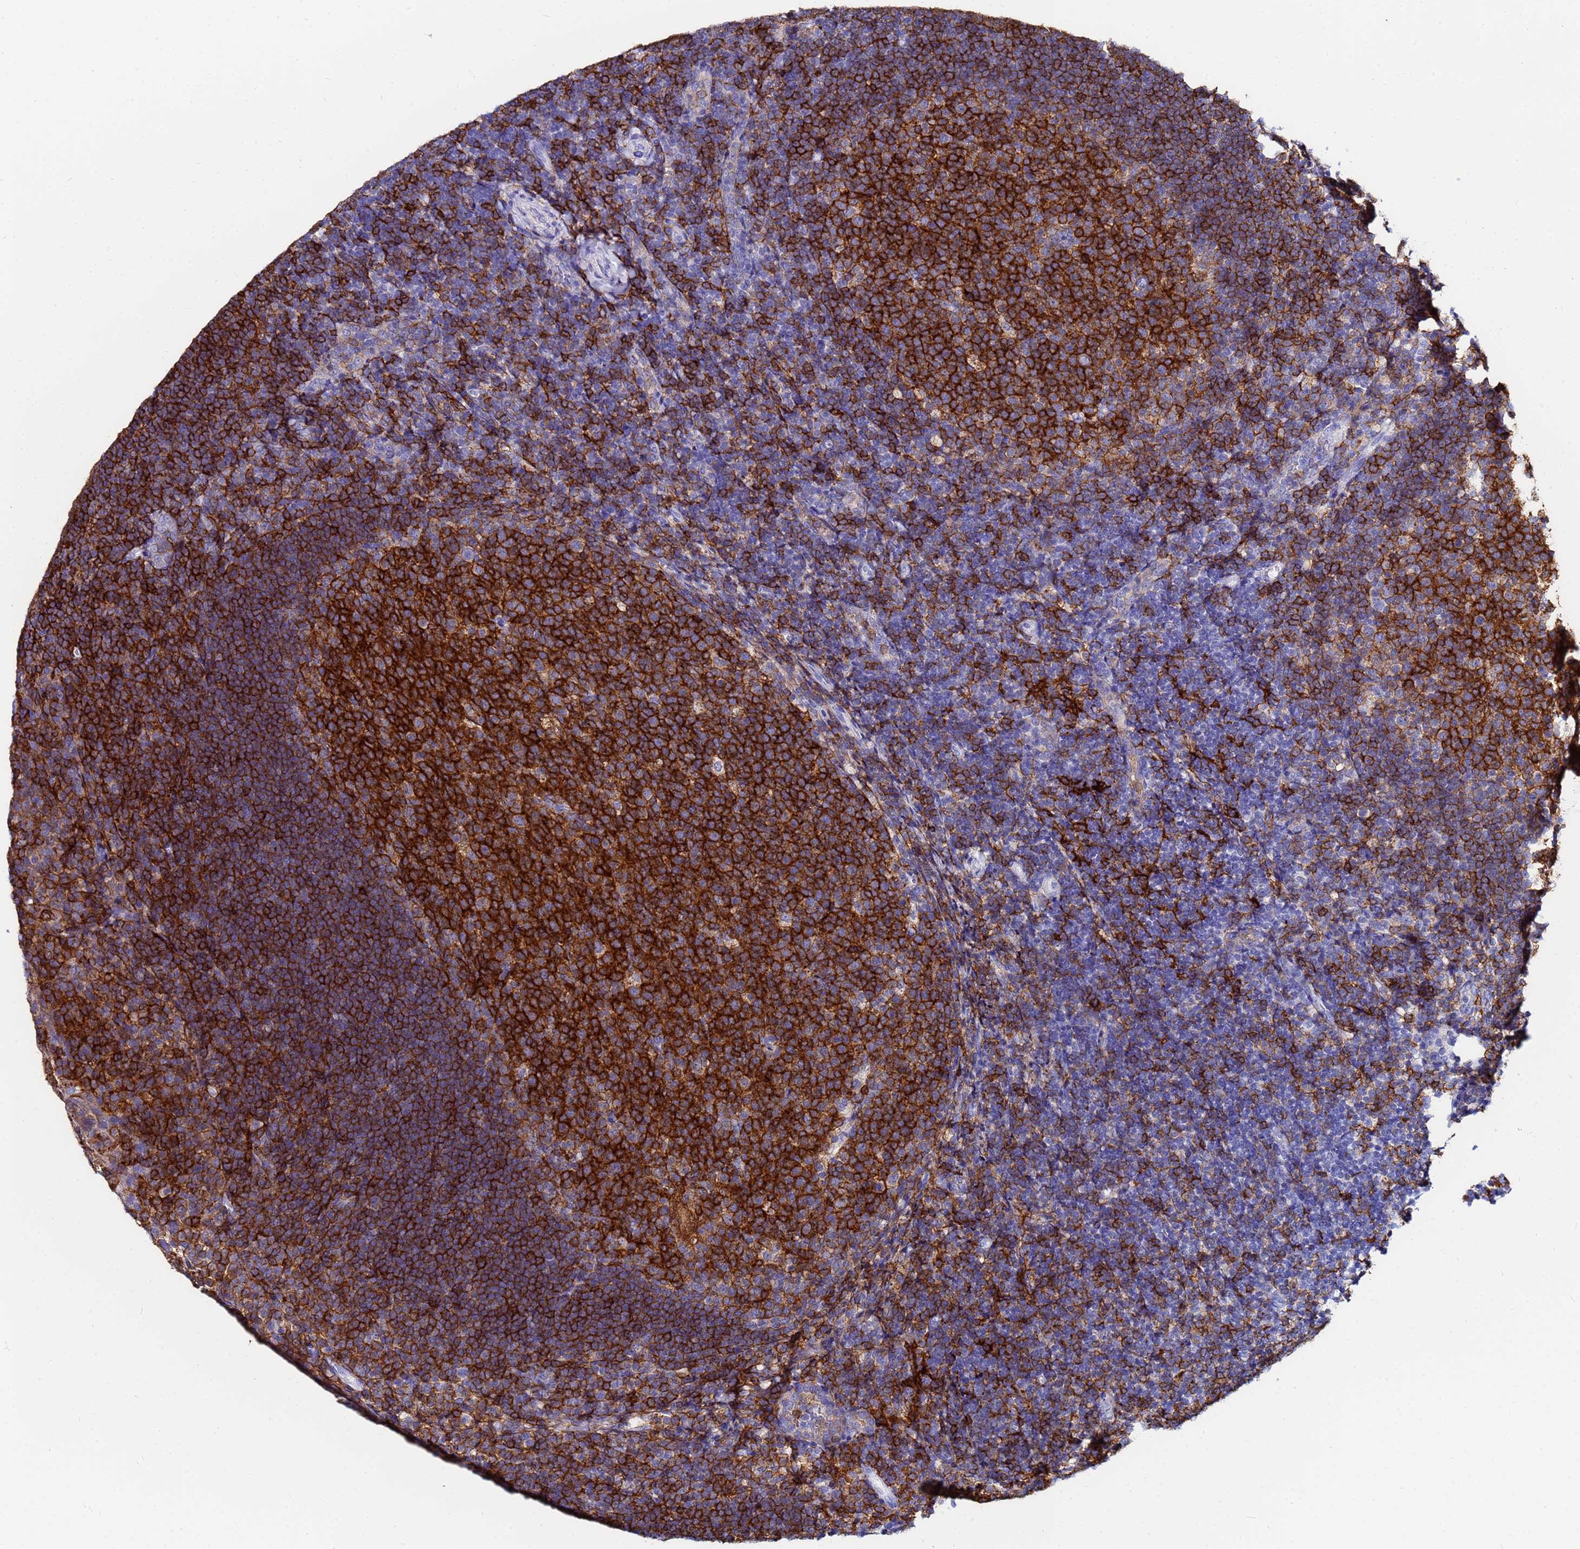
{"staining": {"intensity": "moderate", "quantity": ">75%", "location": "cytoplasmic/membranous"}, "tissue": "tonsil", "cell_type": "Germinal center cells", "image_type": "normal", "snomed": [{"axis": "morphology", "description": "Normal tissue, NOS"}, {"axis": "topography", "description": "Tonsil"}], "caption": "DAB immunohistochemical staining of unremarkable human tonsil displays moderate cytoplasmic/membranous protein positivity in about >75% of germinal center cells.", "gene": "BASP1", "patient": {"sex": "female", "age": 10}}